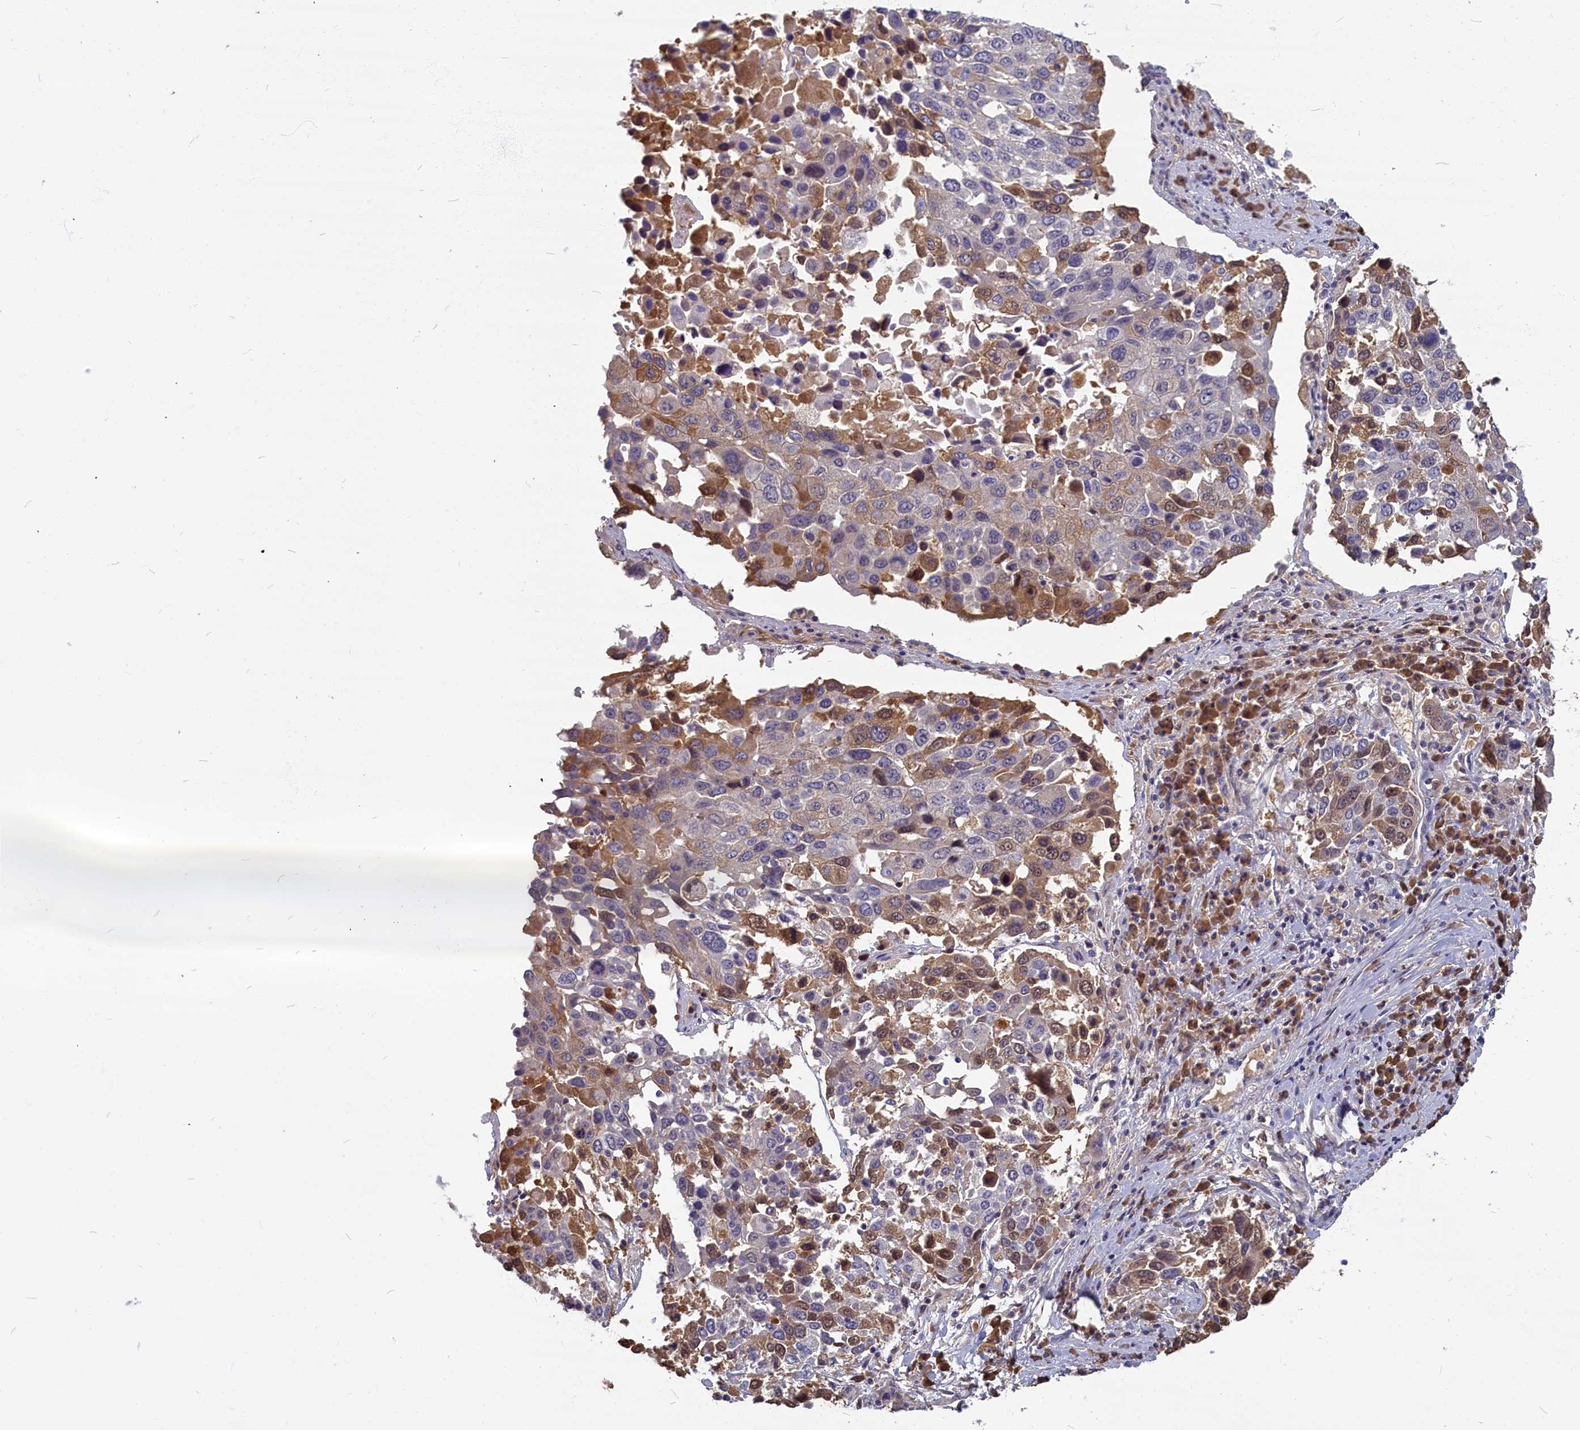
{"staining": {"intensity": "moderate", "quantity": "25%-75%", "location": "cytoplasmic/membranous"}, "tissue": "lung cancer", "cell_type": "Tumor cells", "image_type": "cancer", "snomed": [{"axis": "morphology", "description": "Squamous cell carcinoma, NOS"}, {"axis": "topography", "description": "Lung"}], "caption": "Squamous cell carcinoma (lung) was stained to show a protein in brown. There is medium levels of moderate cytoplasmic/membranous expression in about 25%-75% of tumor cells. The staining was performed using DAB (3,3'-diaminobenzidine), with brown indicating positive protein expression. Nuclei are stained blue with hematoxylin.", "gene": "SV2C", "patient": {"sex": "male", "age": 65}}